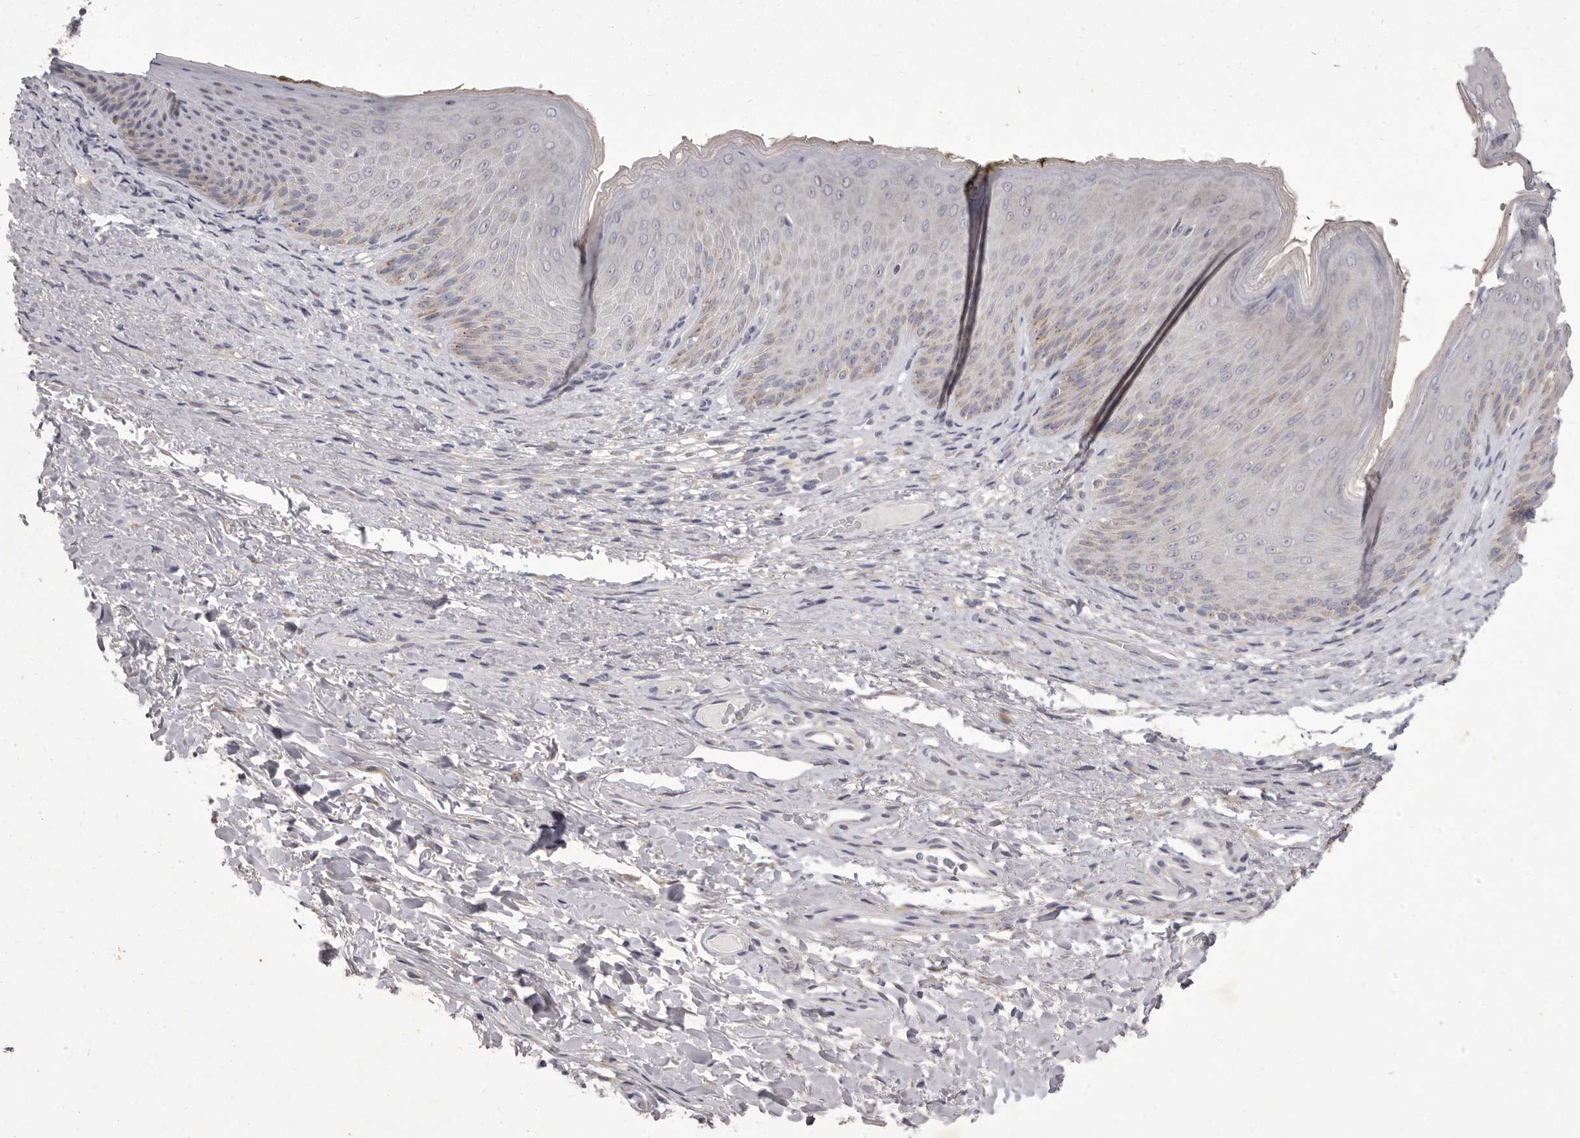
{"staining": {"intensity": "weak", "quantity": "25%-75%", "location": "cytoplasmic/membranous"}, "tissue": "skin", "cell_type": "Epidermal cells", "image_type": "normal", "snomed": [{"axis": "morphology", "description": "Normal tissue, NOS"}, {"axis": "topography", "description": "Anal"}], "caption": "Immunohistochemistry image of unremarkable skin stained for a protein (brown), which exhibits low levels of weak cytoplasmic/membranous staining in about 25%-75% of epidermal cells.", "gene": "P2RX6", "patient": {"sex": "male", "age": 74}}